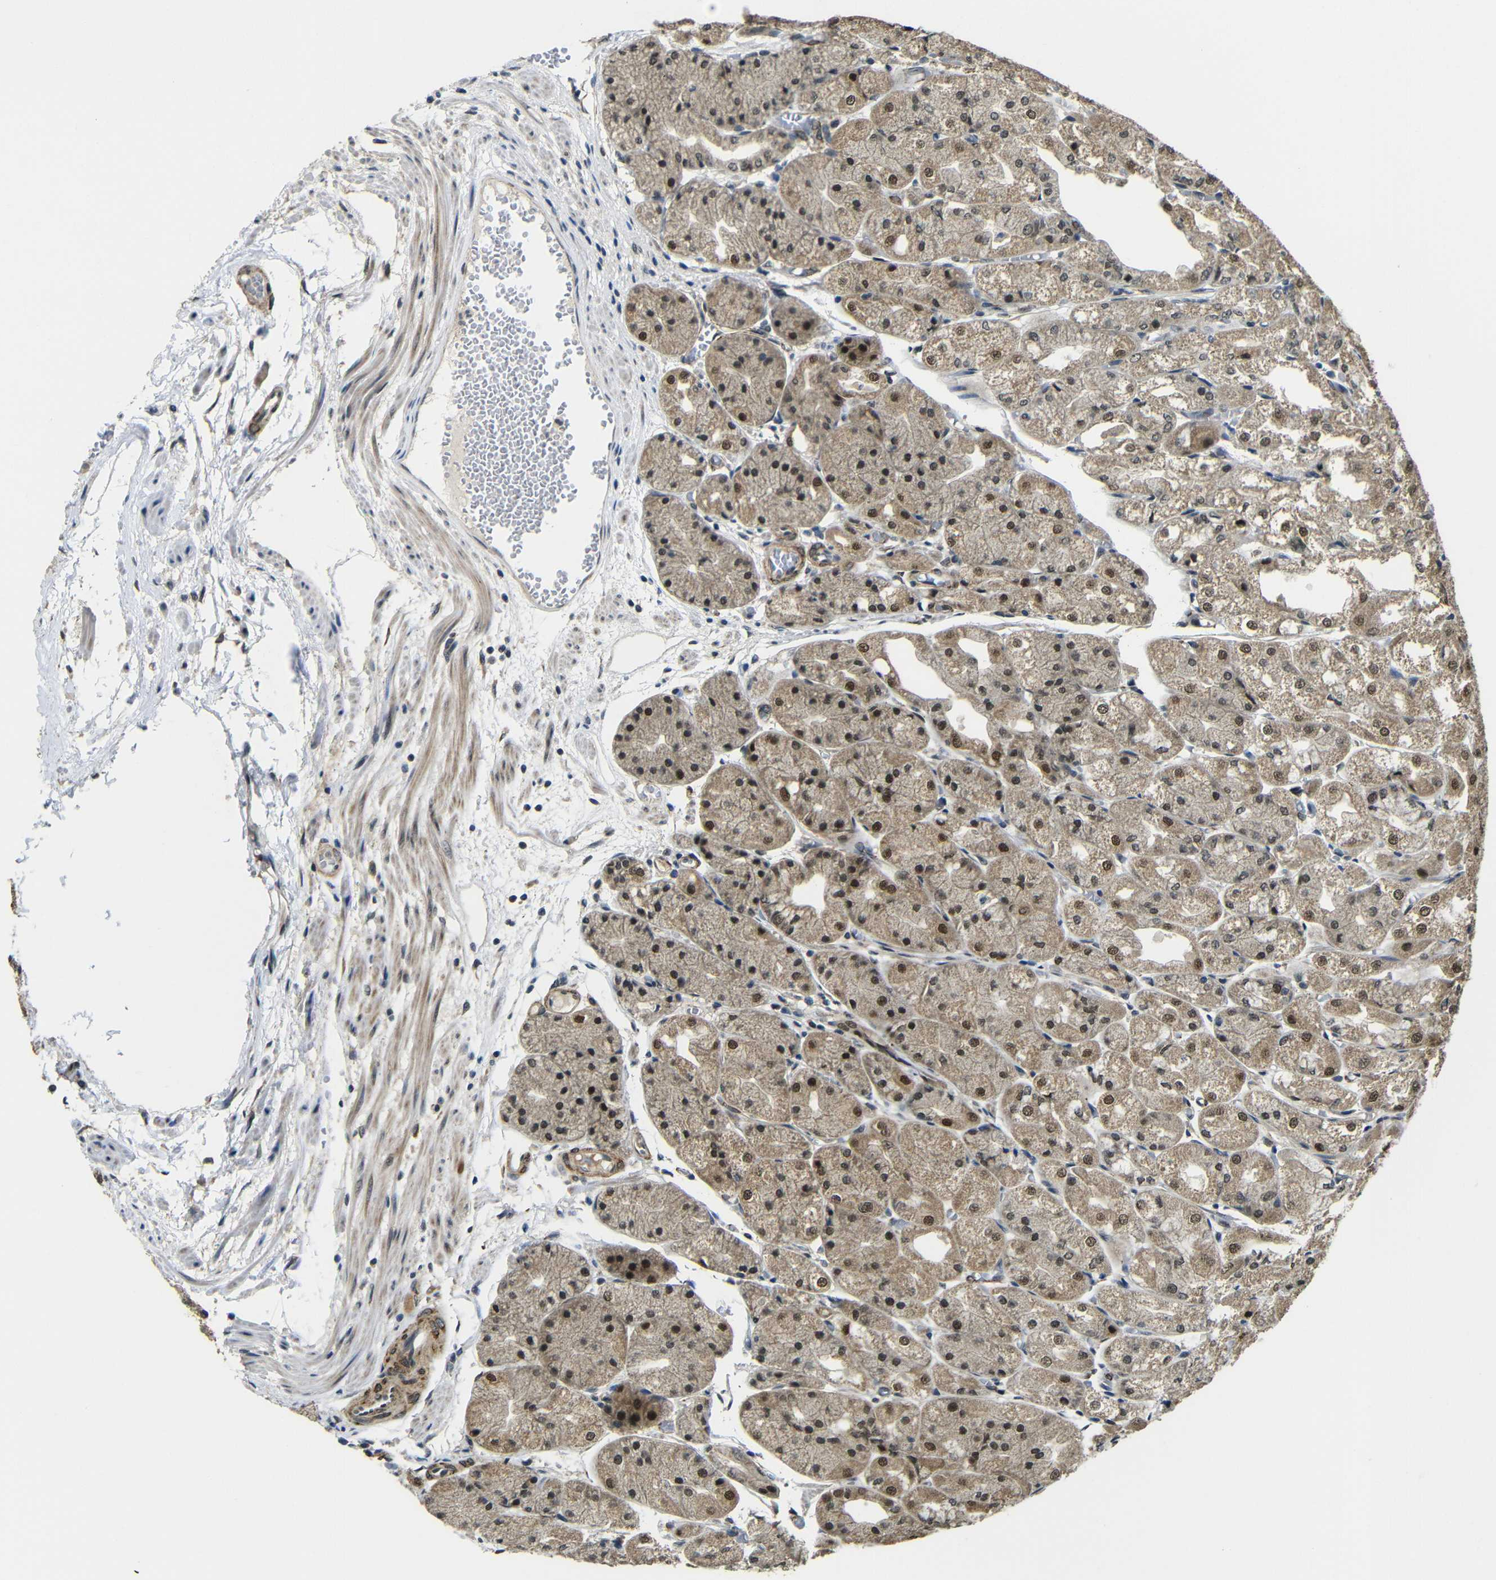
{"staining": {"intensity": "moderate", "quantity": ">75%", "location": "cytoplasmic/membranous,nuclear"}, "tissue": "stomach", "cell_type": "Glandular cells", "image_type": "normal", "snomed": [{"axis": "morphology", "description": "Normal tissue, NOS"}, {"axis": "topography", "description": "Stomach, upper"}], "caption": "Normal stomach exhibits moderate cytoplasmic/membranous,nuclear positivity in approximately >75% of glandular cells The protein is shown in brown color, while the nuclei are stained blue..", "gene": "FAM172A", "patient": {"sex": "male", "age": 72}}